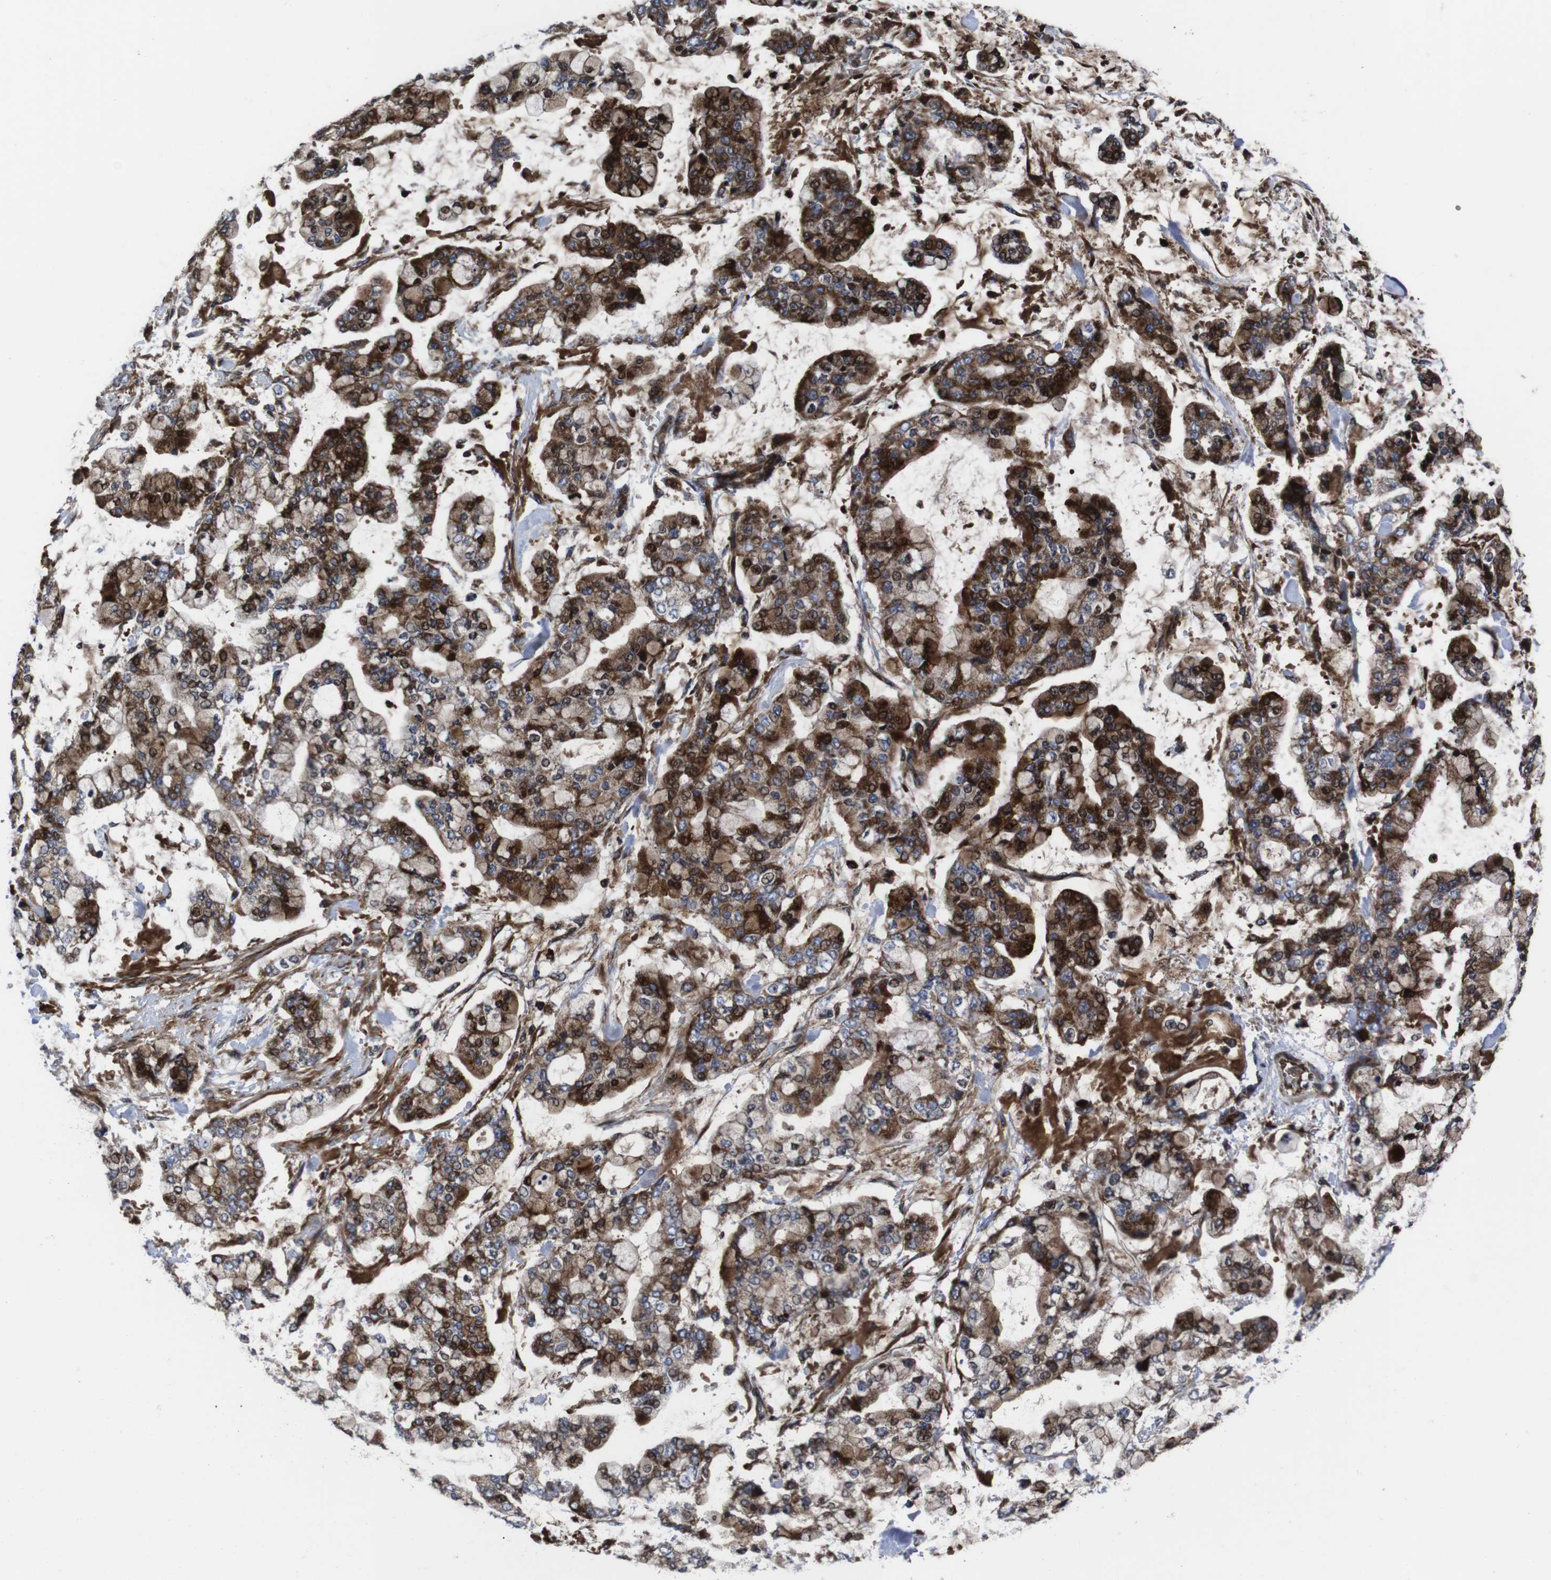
{"staining": {"intensity": "strong", "quantity": ">75%", "location": "cytoplasmic/membranous"}, "tissue": "stomach cancer", "cell_type": "Tumor cells", "image_type": "cancer", "snomed": [{"axis": "morphology", "description": "Normal tissue, NOS"}, {"axis": "morphology", "description": "Adenocarcinoma, NOS"}, {"axis": "topography", "description": "Stomach, upper"}, {"axis": "topography", "description": "Stomach"}], "caption": "Human stomach adenocarcinoma stained for a protein (brown) displays strong cytoplasmic/membranous positive positivity in approximately >75% of tumor cells.", "gene": "SMYD3", "patient": {"sex": "male", "age": 76}}